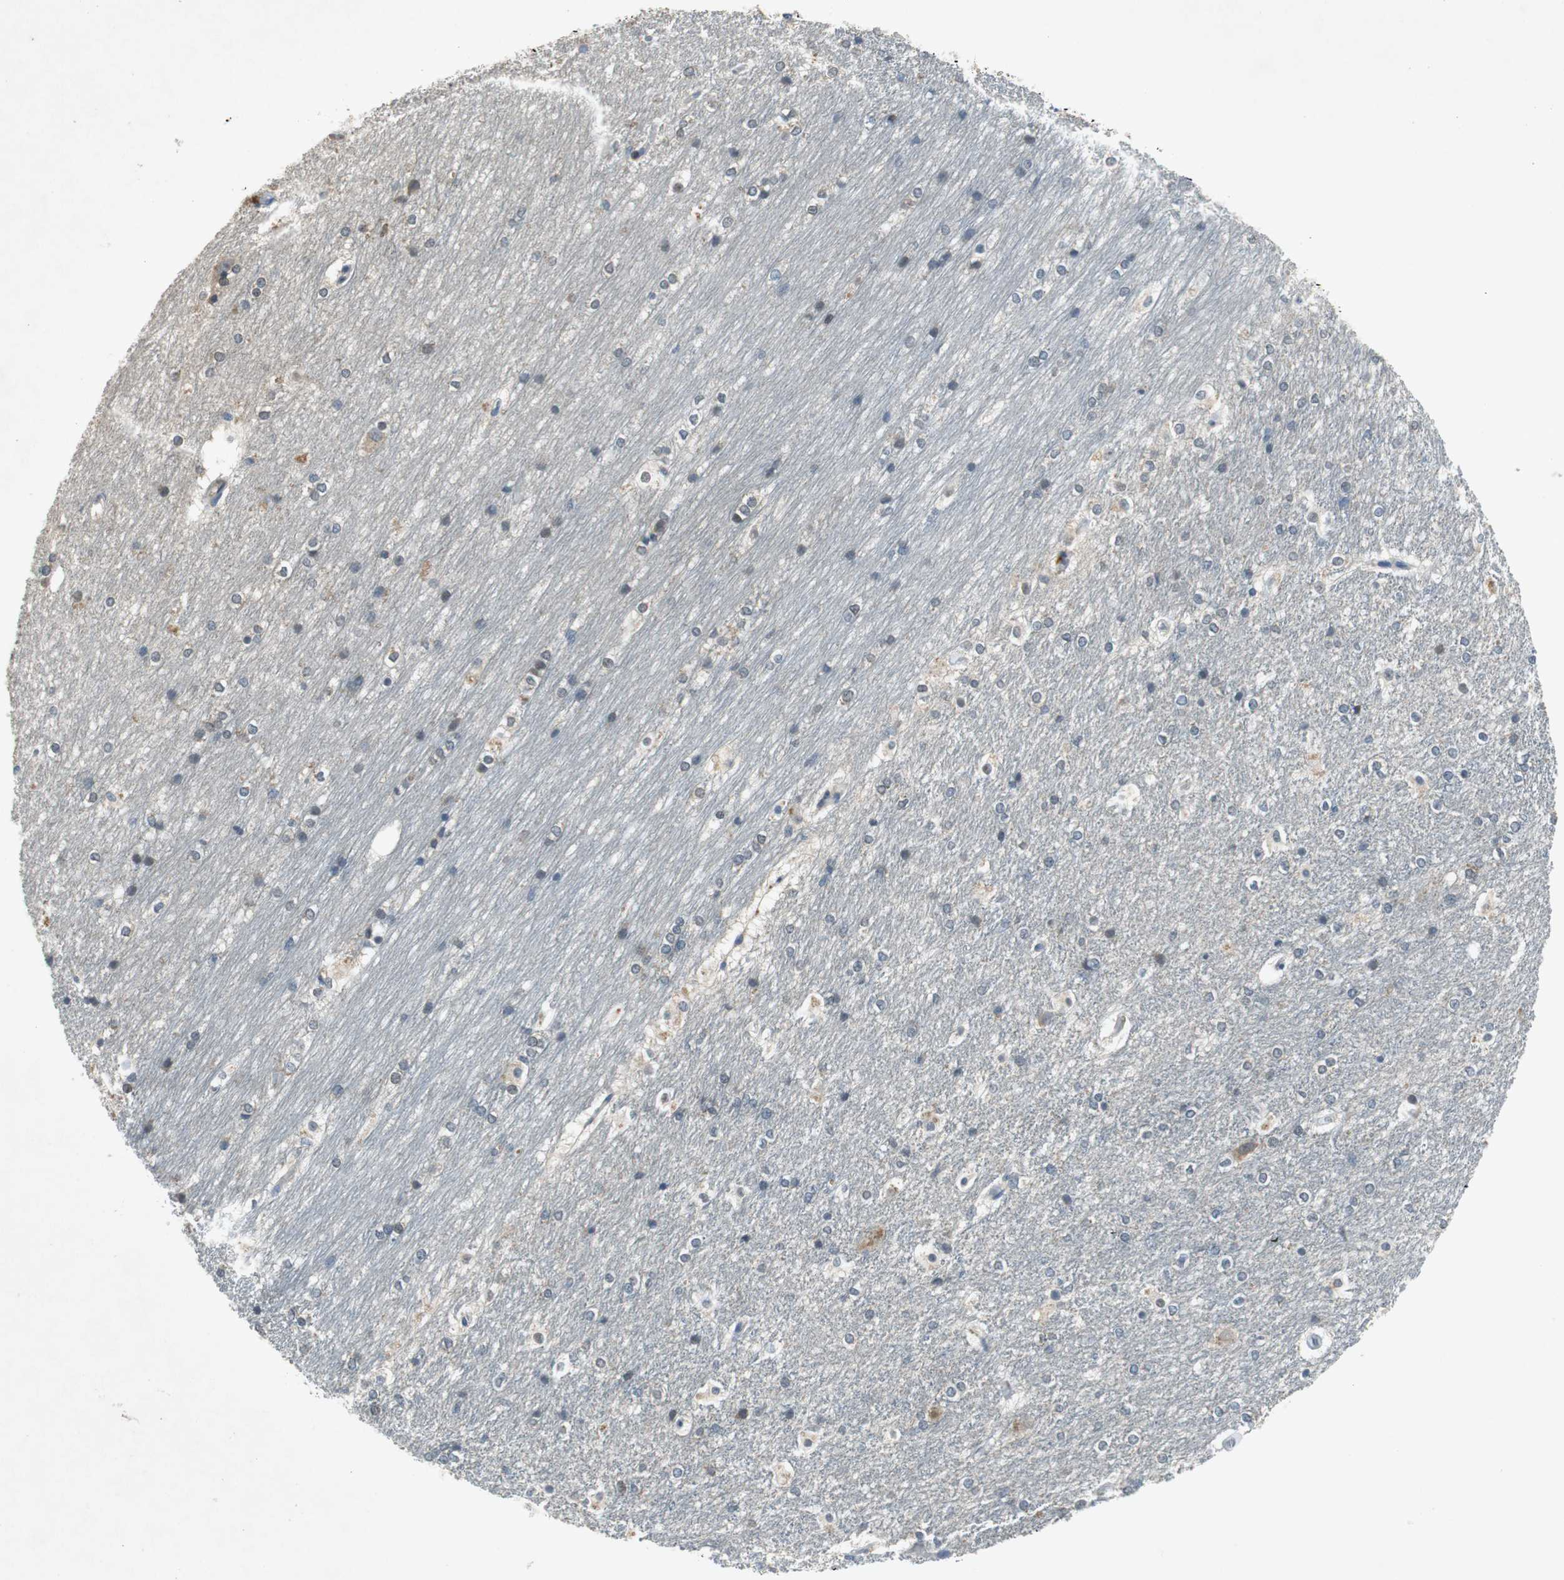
{"staining": {"intensity": "weak", "quantity": "<25%", "location": "cytoplasmic/membranous"}, "tissue": "hippocampus", "cell_type": "Glial cells", "image_type": "normal", "snomed": [{"axis": "morphology", "description": "Normal tissue, NOS"}, {"axis": "topography", "description": "Hippocampus"}], "caption": "This is a image of immunohistochemistry staining of normal hippocampus, which shows no staining in glial cells. (Immunohistochemistry, brightfield microscopy, high magnification).", "gene": "GLCCI1", "patient": {"sex": "female", "age": 19}}